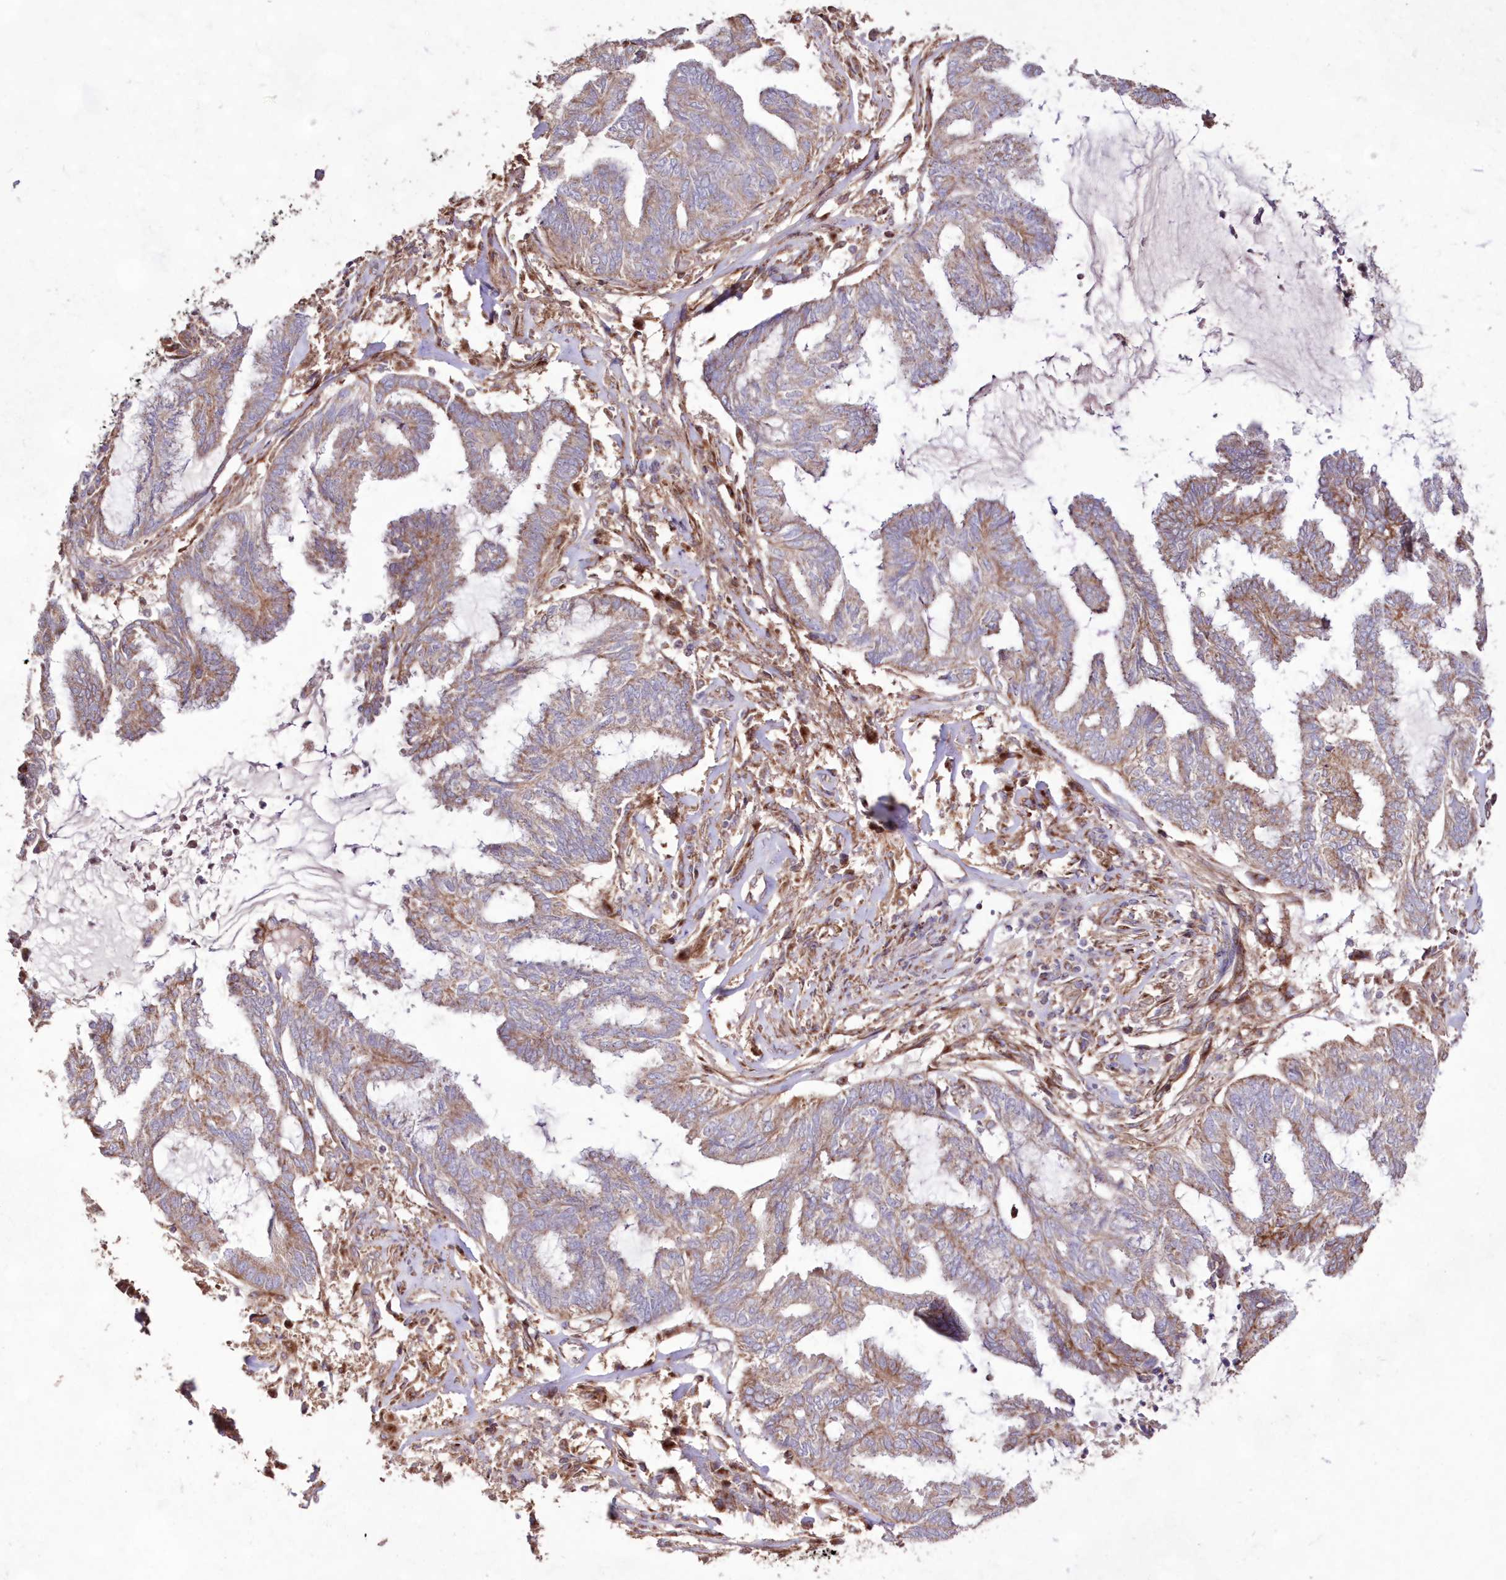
{"staining": {"intensity": "moderate", "quantity": "25%-75%", "location": "cytoplasmic/membranous"}, "tissue": "endometrial cancer", "cell_type": "Tumor cells", "image_type": "cancer", "snomed": [{"axis": "morphology", "description": "Adenocarcinoma, NOS"}, {"axis": "topography", "description": "Endometrium"}], "caption": "Immunohistochemical staining of human adenocarcinoma (endometrial) demonstrates moderate cytoplasmic/membranous protein positivity in about 25%-75% of tumor cells. (DAB IHC, brown staining for protein, blue staining for nuclei).", "gene": "HADHB", "patient": {"sex": "female", "age": 86}}